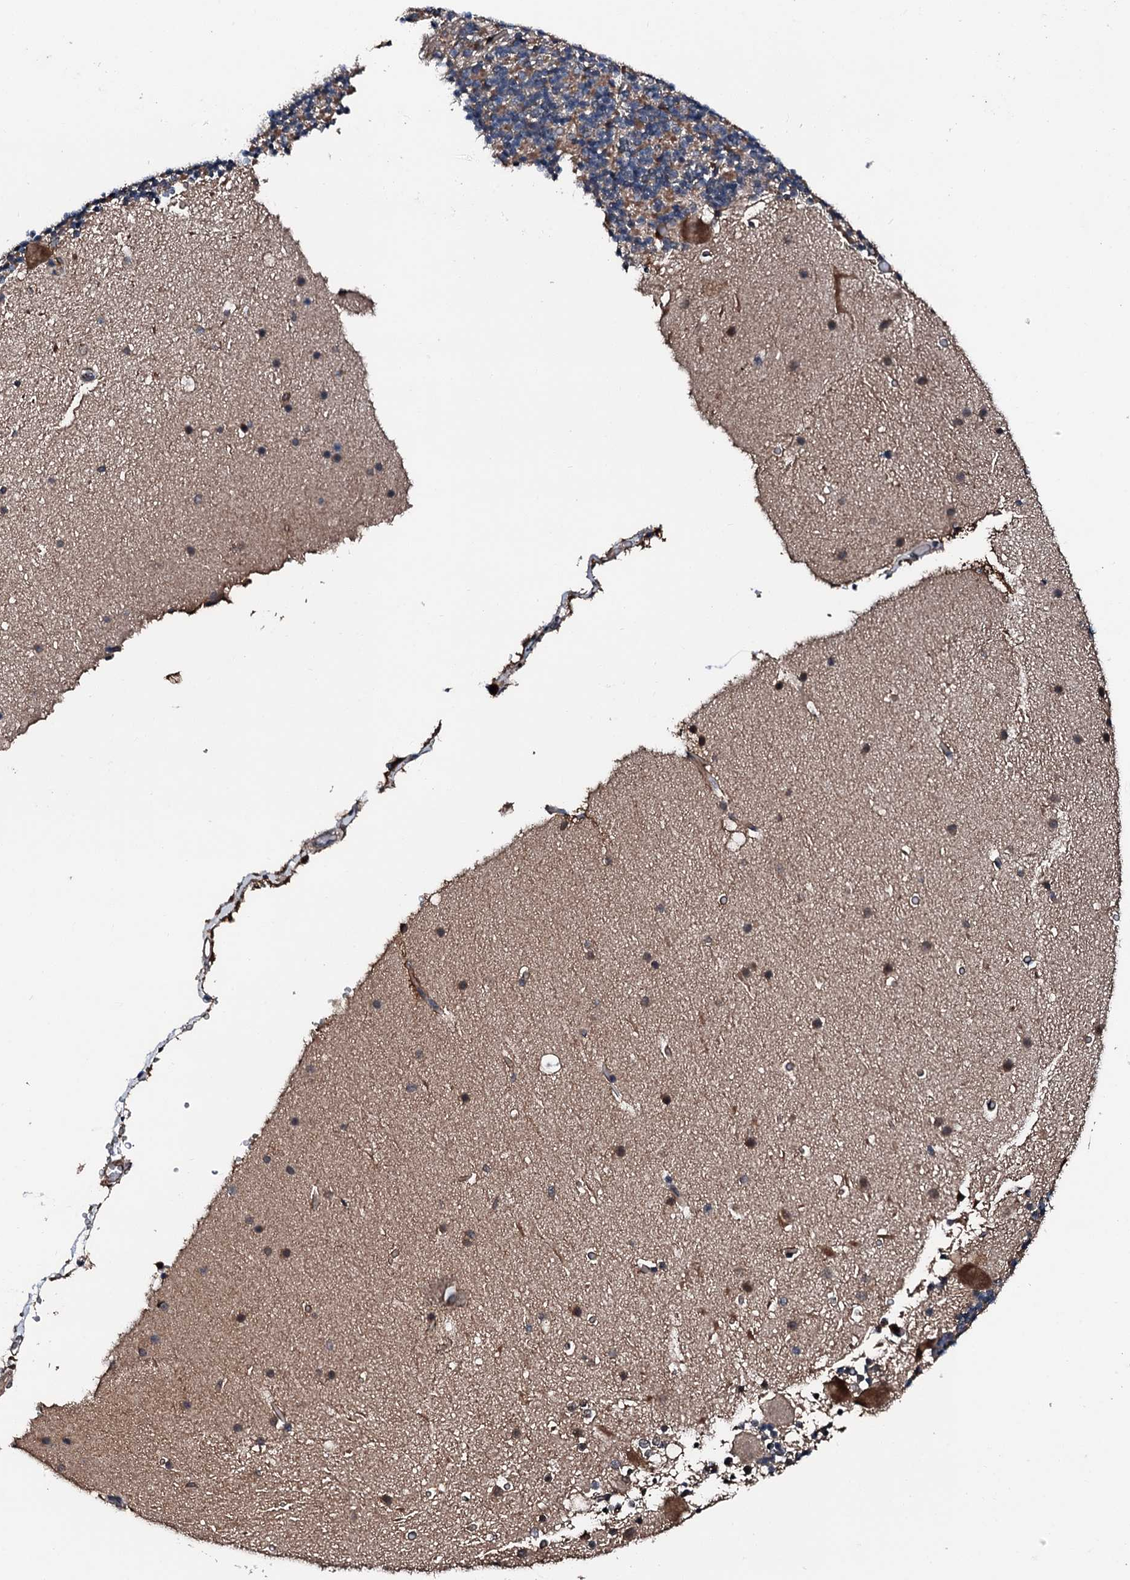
{"staining": {"intensity": "negative", "quantity": "none", "location": "none"}, "tissue": "cerebellum", "cell_type": "Cells in granular layer", "image_type": "normal", "snomed": [{"axis": "morphology", "description": "Normal tissue, NOS"}, {"axis": "topography", "description": "Cerebellum"}], "caption": "Human cerebellum stained for a protein using immunohistochemistry demonstrates no expression in cells in granular layer.", "gene": "FGD4", "patient": {"sex": "male", "age": 57}}